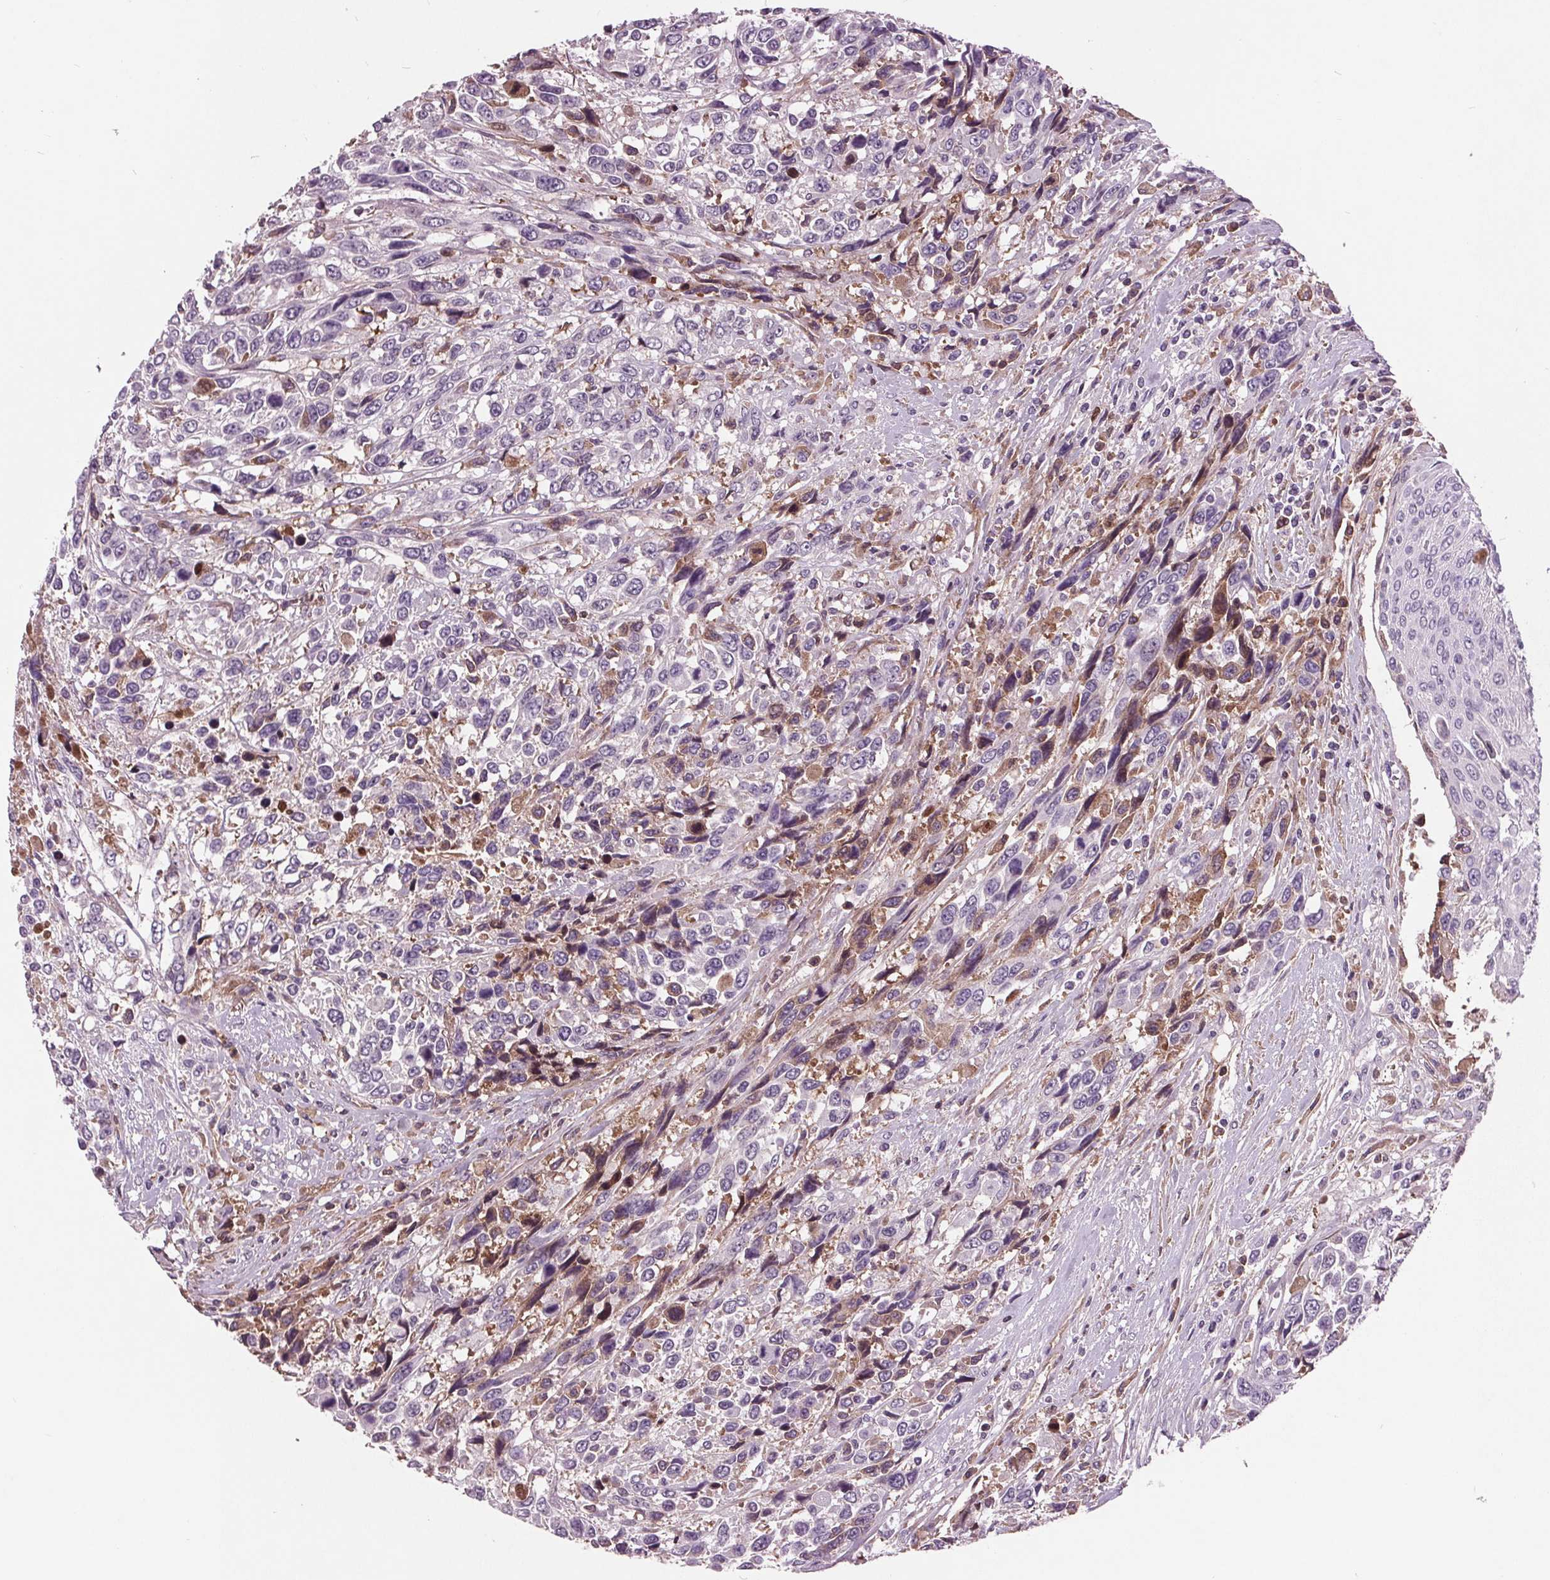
{"staining": {"intensity": "negative", "quantity": "none", "location": "none"}, "tissue": "urothelial cancer", "cell_type": "Tumor cells", "image_type": "cancer", "snomed": [{"axis": "morphology", "description": "Urothelial carcinoma, High grade"}, {"axis": "topography", "description": "Urinary bladder"}], "caption": "This is a photomicrograph of IHC staining of high-grade urothelial carcinoma, which shows no positivity in tumor cells.", "gene": "C6", "patient": {"sex": "female", "age": 70}}